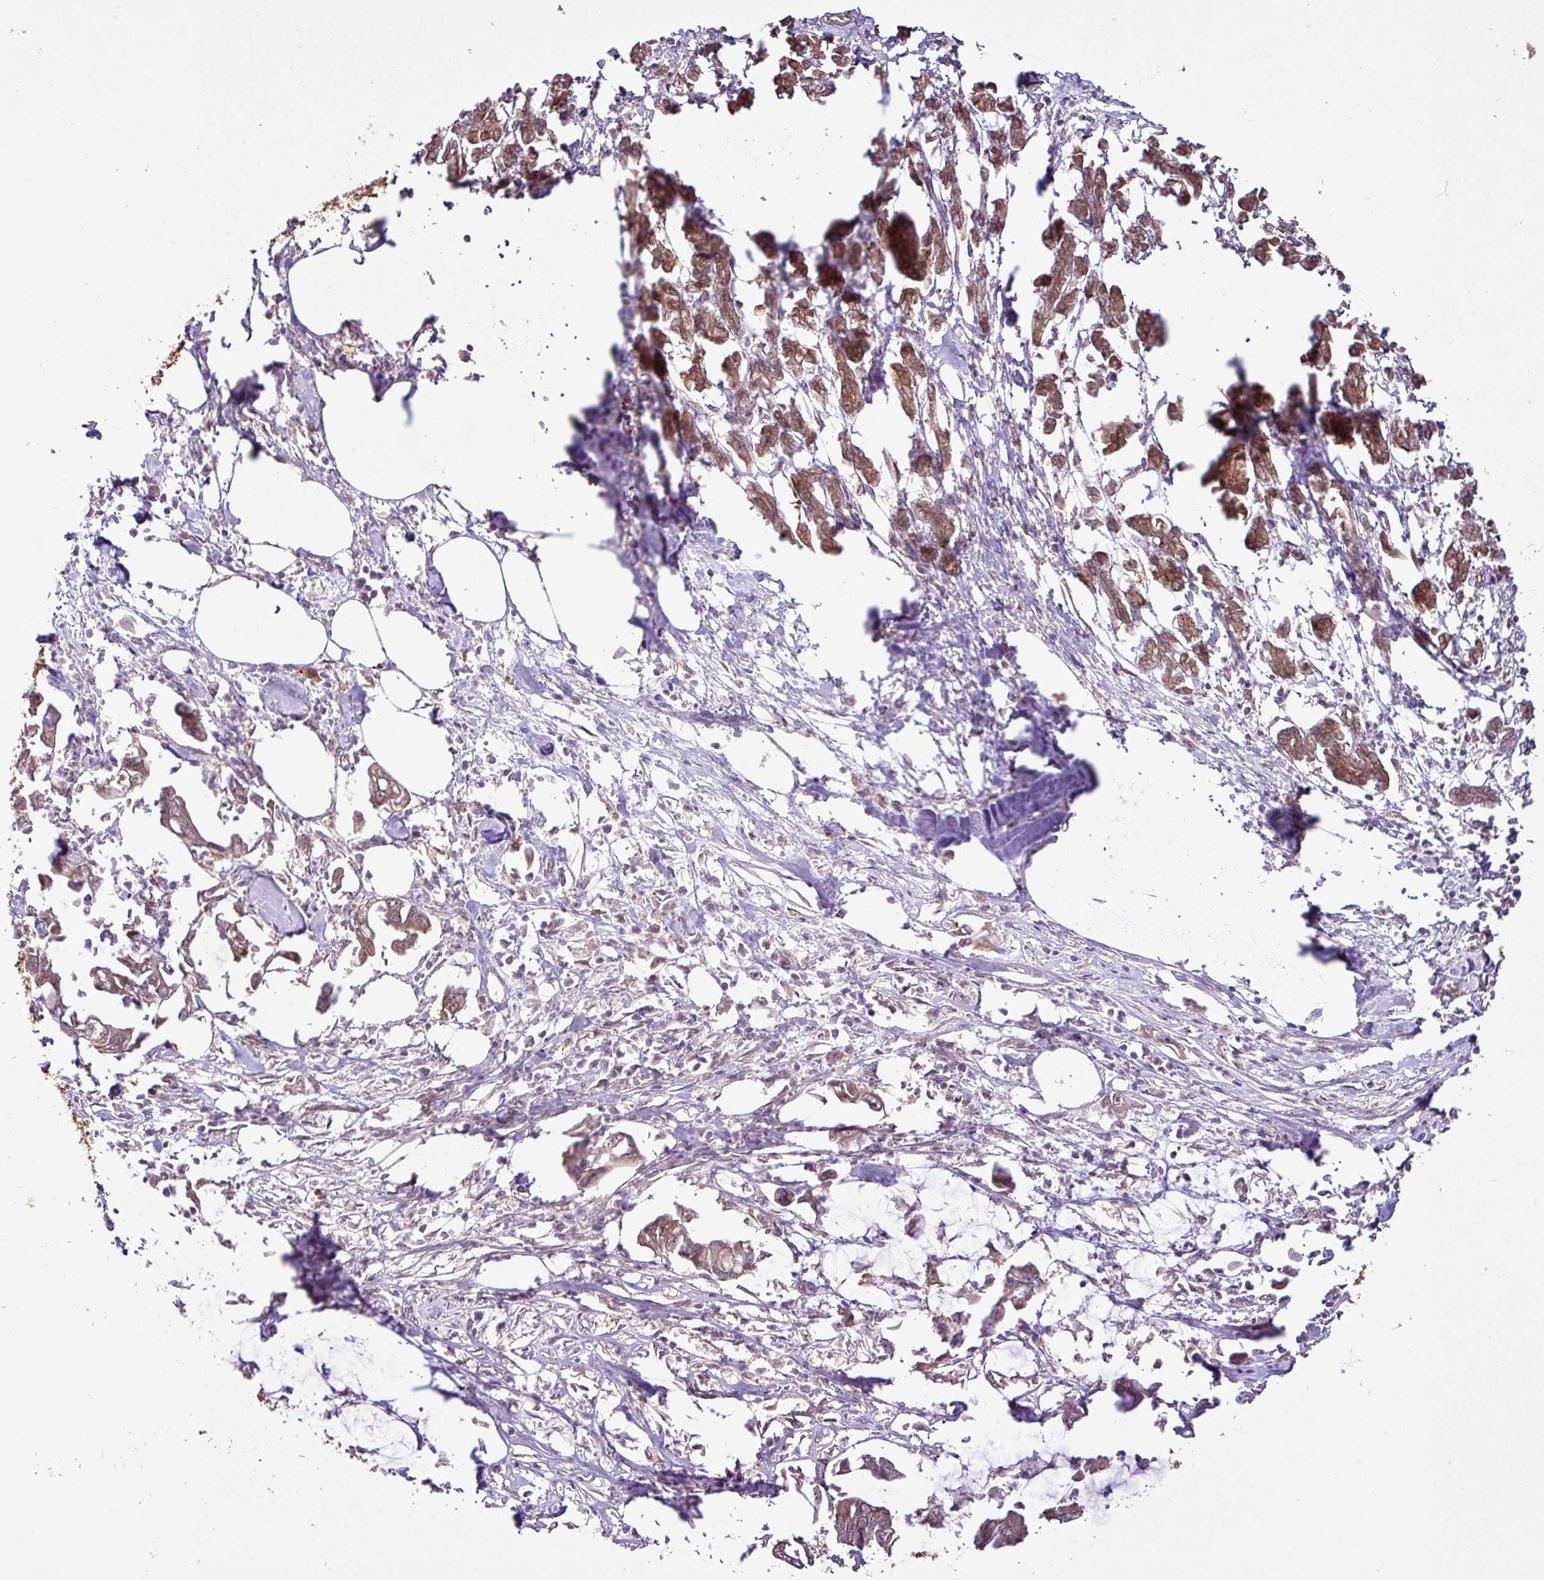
{"staining": {"intensity": "moderate", "quantity": ">75%", "location": "cytoplasmic/membranous,nuclear"}, "tissue": "pancreatic cancer", "cell_type": "Tumor cells", "image_type": "cancer", "snomed": [{"axis": "morphology", "description": "Adenocarcinoma, NOS"}, {"axis": "topography", "description": "Pancreas"}], "caption": "Pancreatic cancer was stained to show a protein in brown. There is medium levels of moderate cytoplasmic/membranous and nuclear staining in approximately >75% of tumor cells.", "gene": "FAIM", "patient": {"sex": "male", "age": 61}}